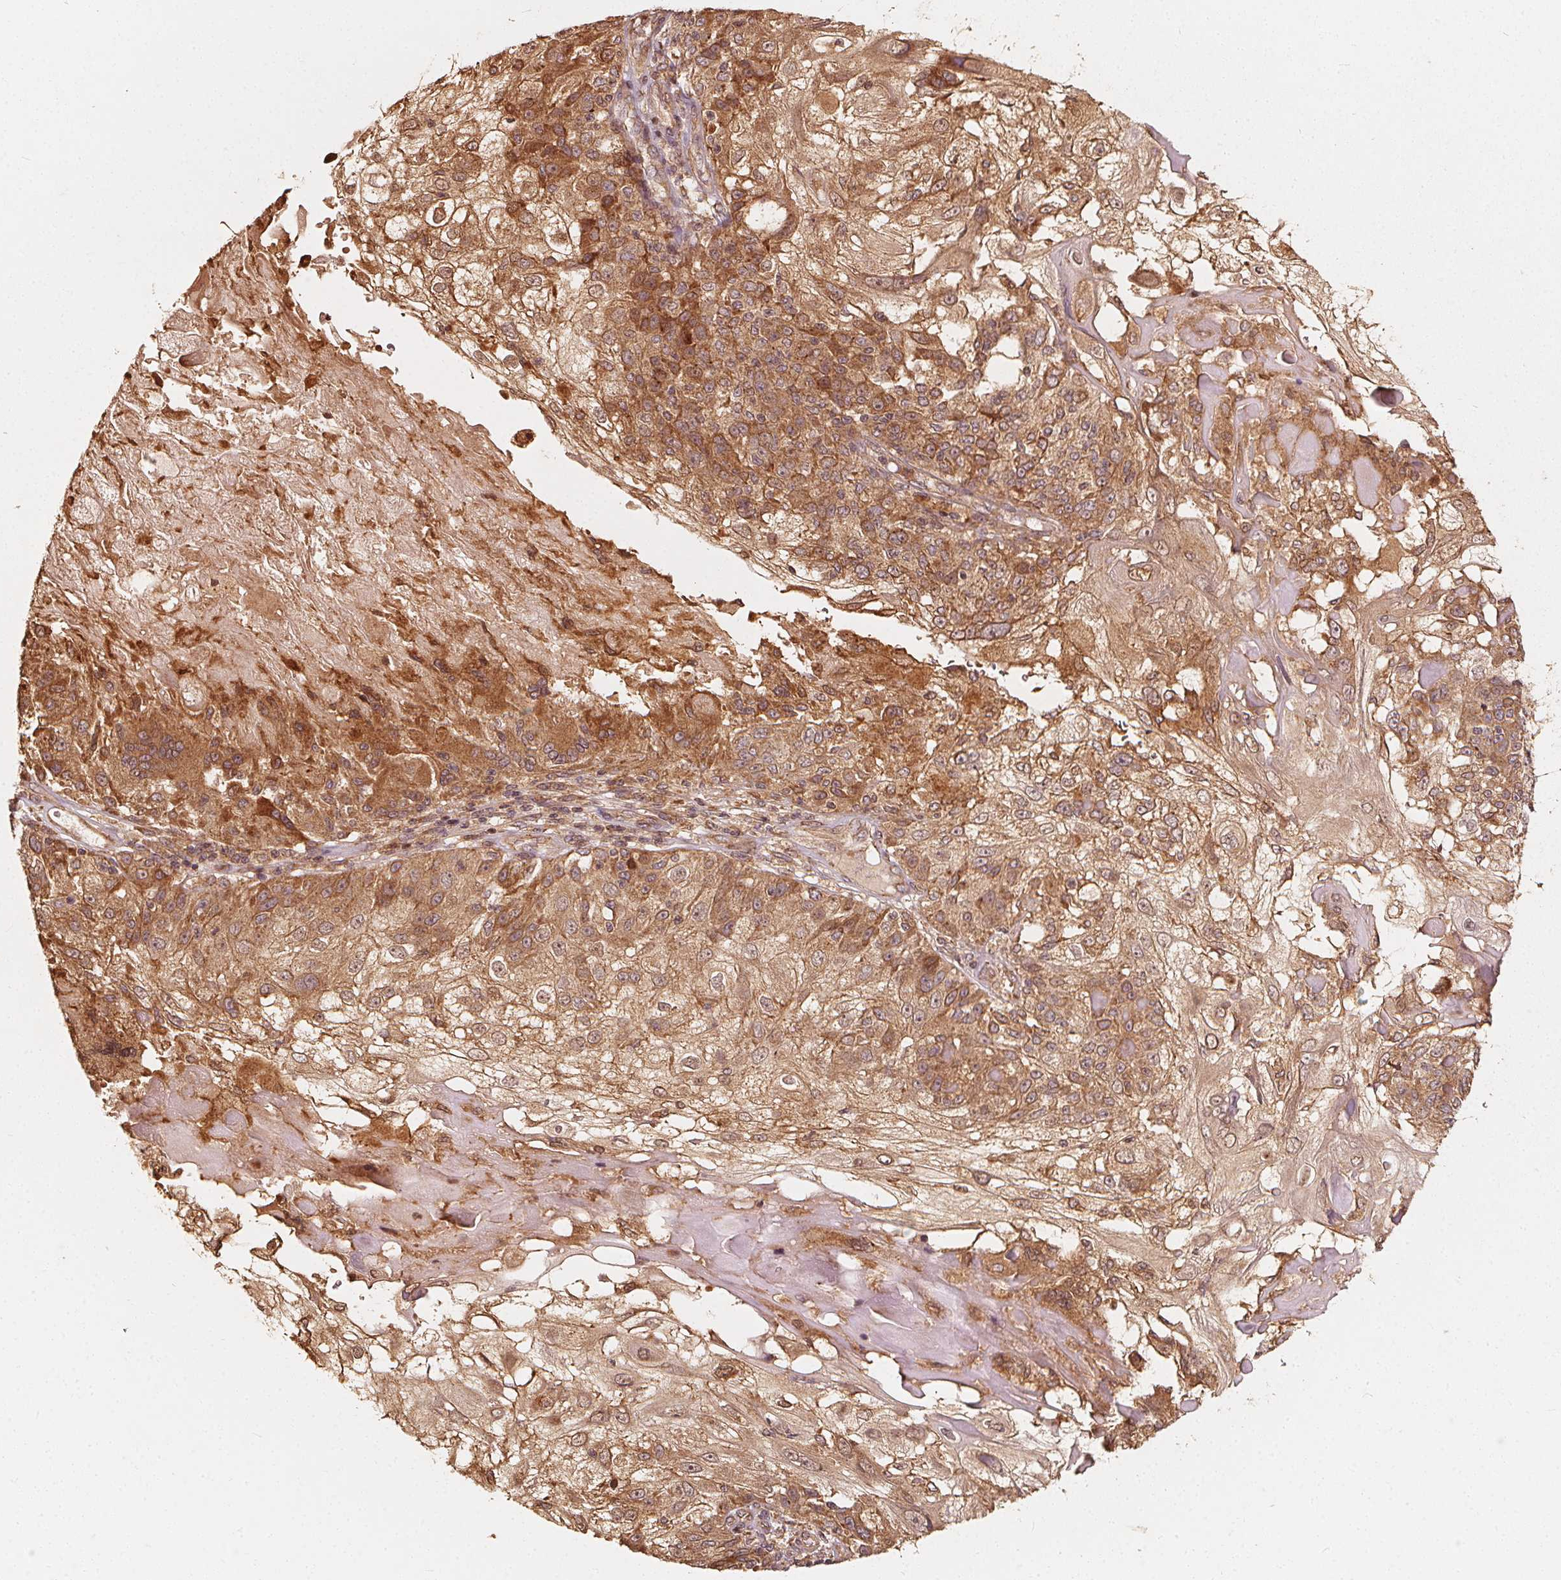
{"staining": {"intensity": "moderate", "quantity": ">75%", "location": "cytoplasmic/membranous"}, "tissue": "skin cancer", "cell_type": "Tumor cells", "image_type": "cancer", "snomed": [{"axis": "morphology", "description": "Normal tissue, NOS"}, {"axis": "morphology", "description": "Squamous cell carcinoma, NOS"}, {"axis": "topography", "description": "Skin"}], "caption": "The image reveals staining of skin squamous cell carcinoma, revealing moderate cytoplasmic/membranous protein positivity (brown color) within tumor cells.", "gene": "NPC1", "patient": {"sex": "female", "age": 83}}